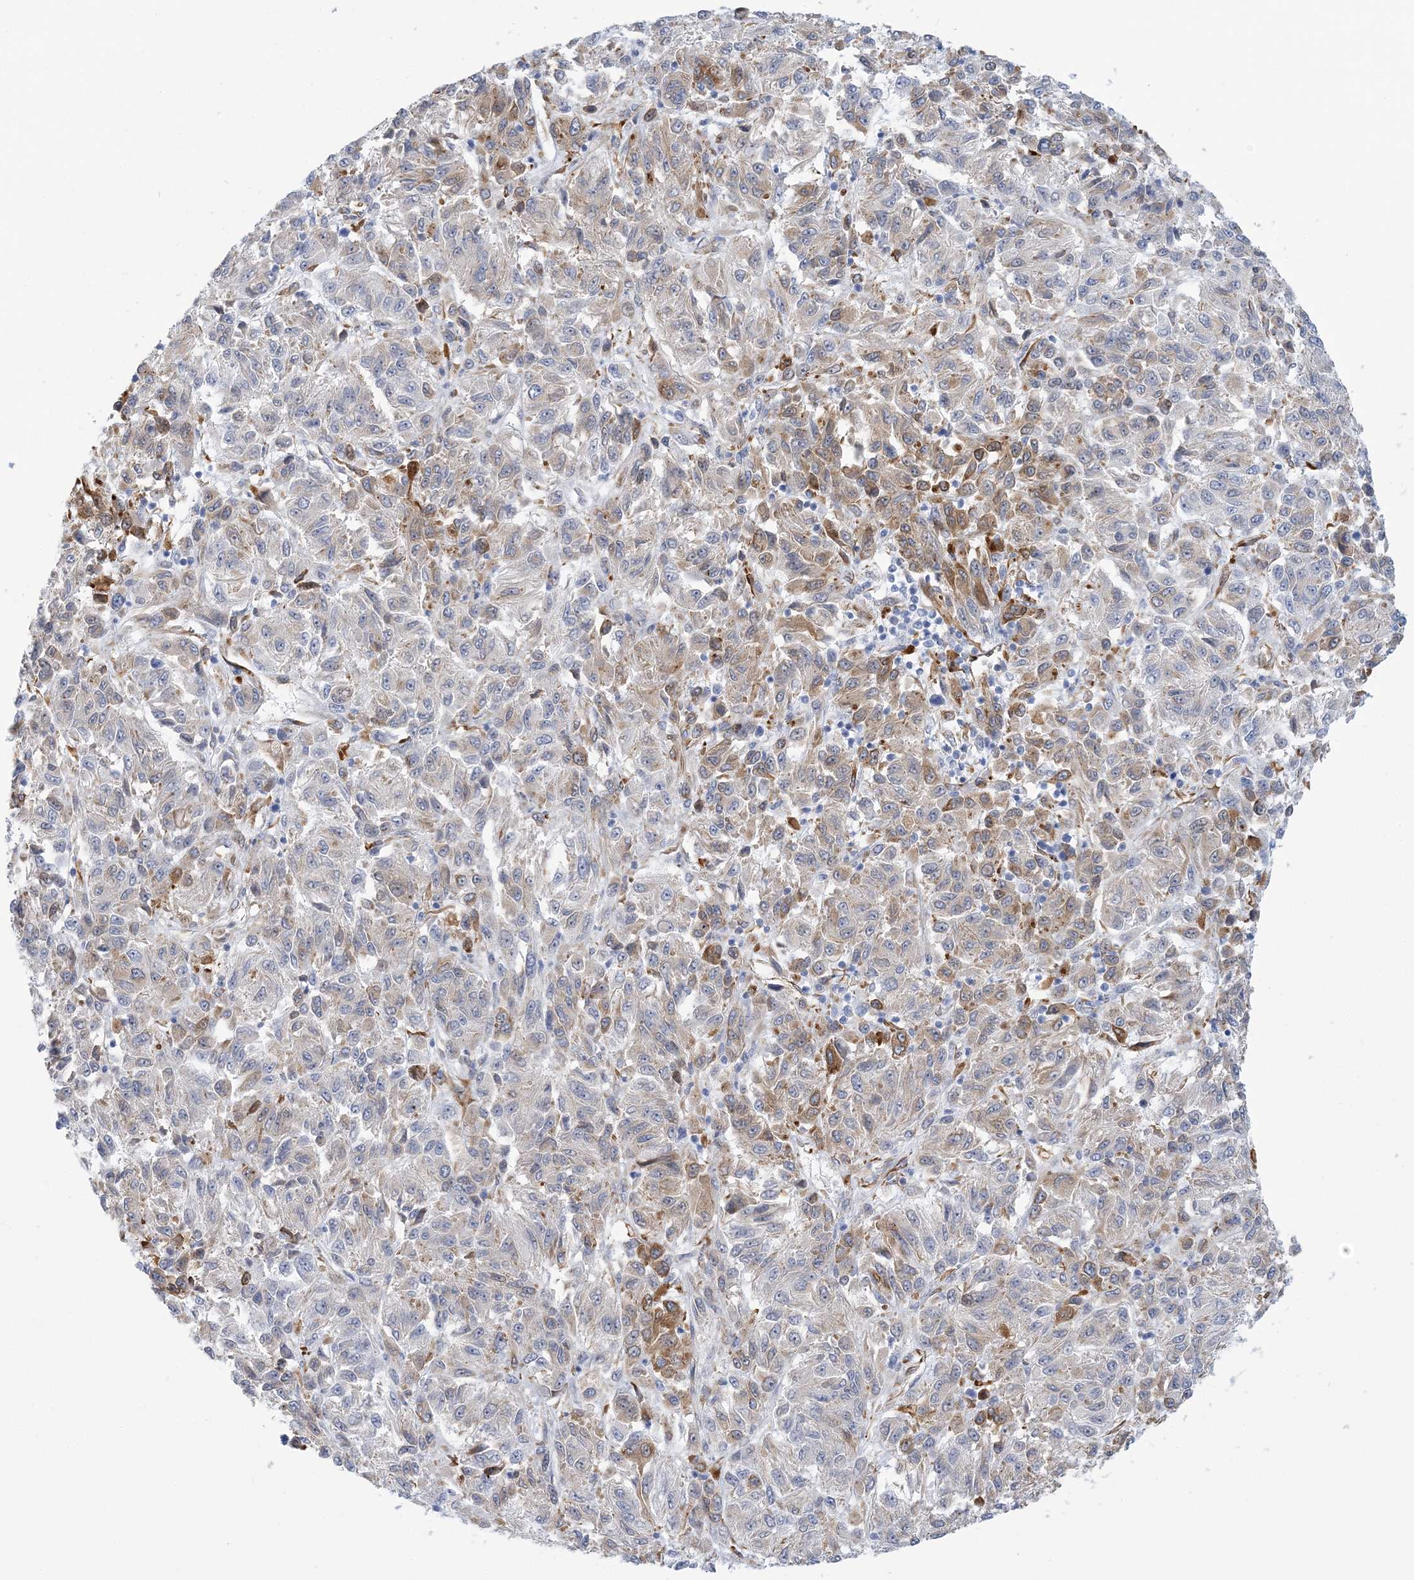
{"staining": {"intensity": "moderate", "quantity": "<25%", "location": "cytoplasmic/membranous"}, "tissue": "melanoma", "cell_type": "Tumor cells", "image_type": "cancer", "snomed": [{"axis": "morphology", "description": "Malignant melanoma, Metastatic site"}, {"axis": "topography", "description": "Lung"}], "caption": "This histopathology image displays melanoma stained with IHC to label a protein in brown. The cytoplasmic/membranous of tumor cells show moderate positivity for the protein. Nuclei are counter-stained blue.", "gene": "PLEKHG4B", "patient": {"sex": "male", "age": 64}}